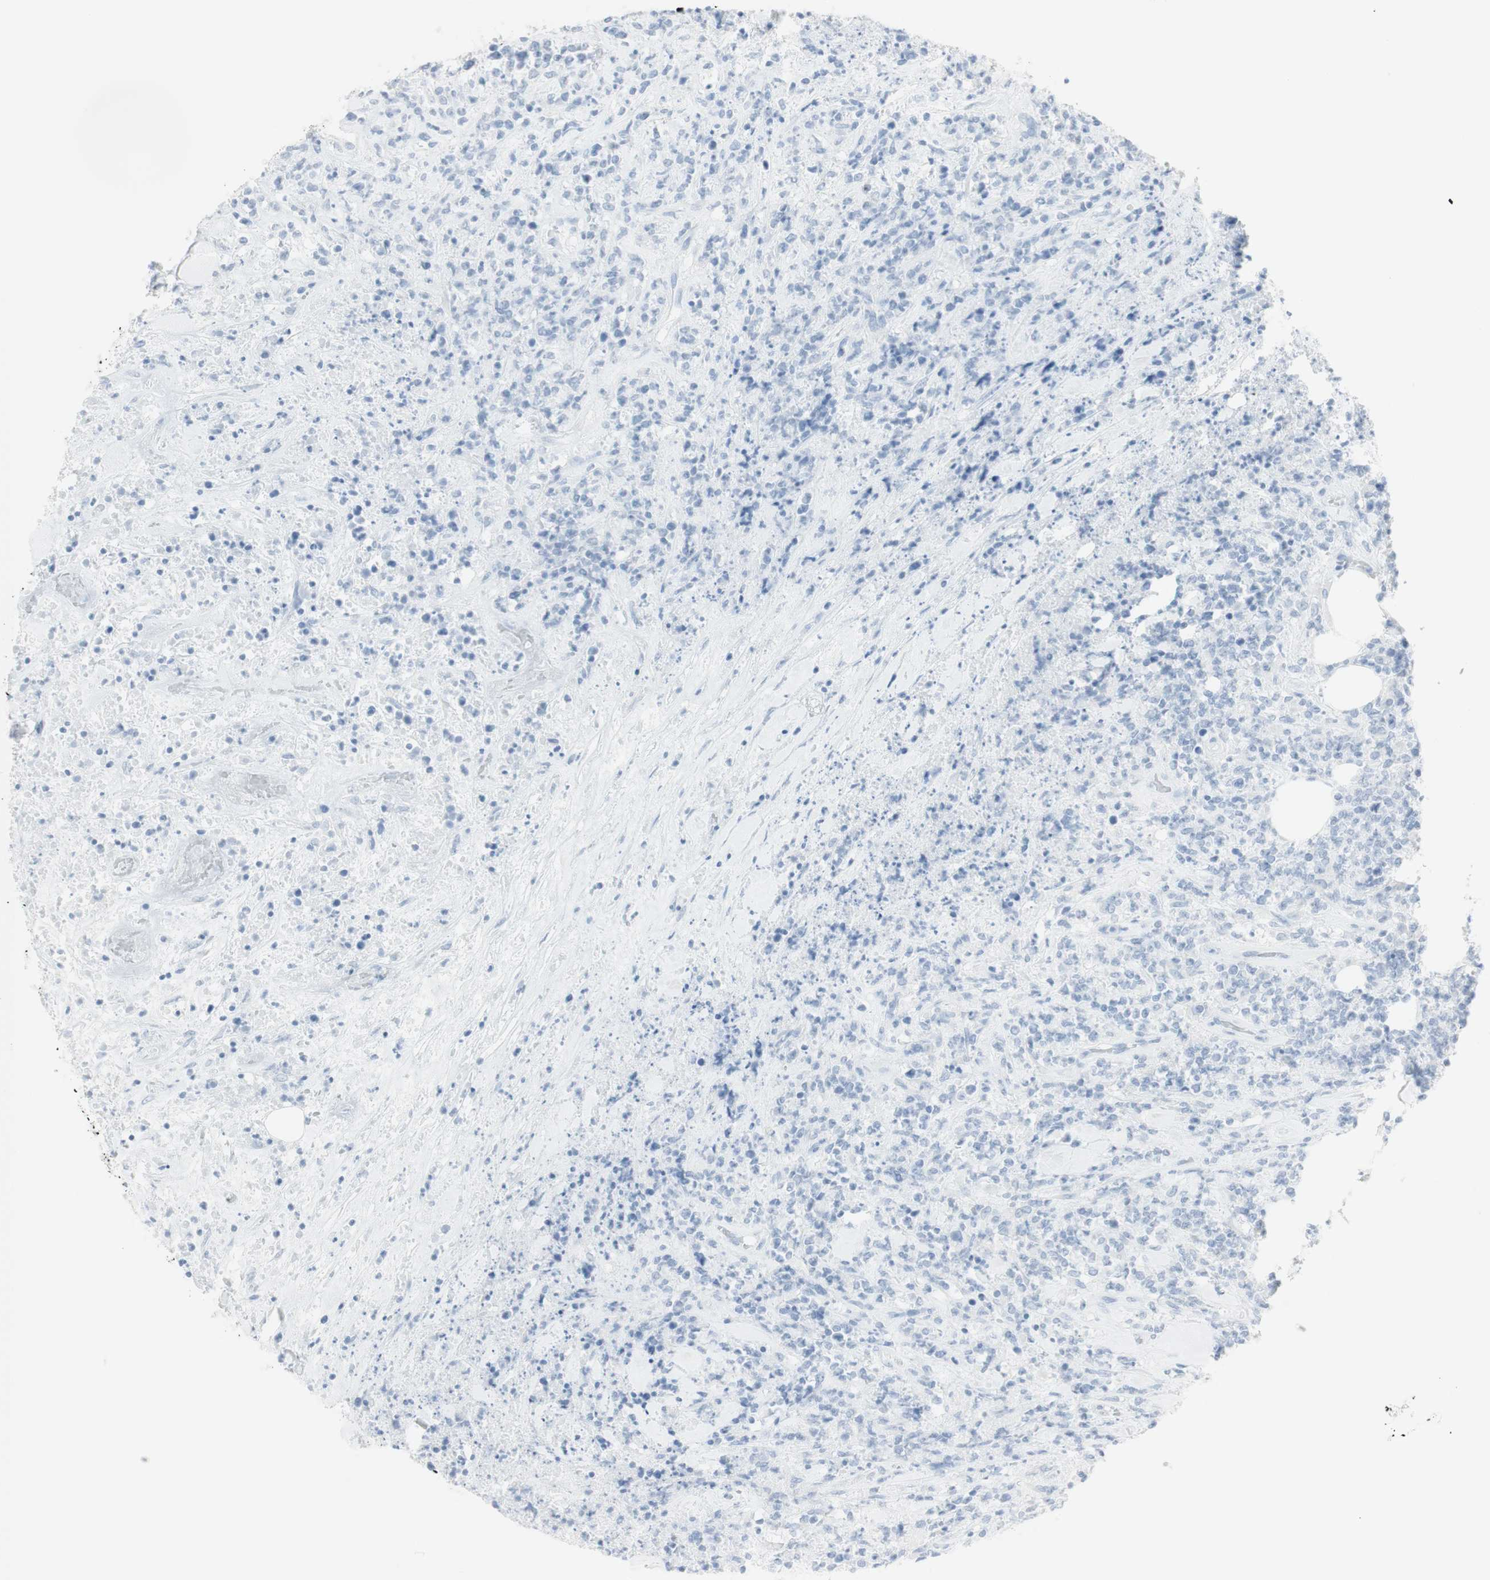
{"staining": {"intensity": "negative", "quantity": "none", "location": "none"}, "tissue": "lymphoma", "cell_type": "Tumor cells", "image_type": "cancer", "snomed": [{"axis": "morphology", "description": "Malignant lymphoma, non-Hodgkin's type, High grade"}, {"axis": "topography", "description": "Soft tissue"}], "caption": "High power microscopy image of an immunohistochemistry image of lymphoma, revealing no significant positivity in tumor cells. Brightfield microscopy of immunohistochemistry stained with DAB (brown) and hematoxylin (blue), captured at high magnification.", "gene": "NAPSA", "patient": {"sex": "male", "age": 18}}